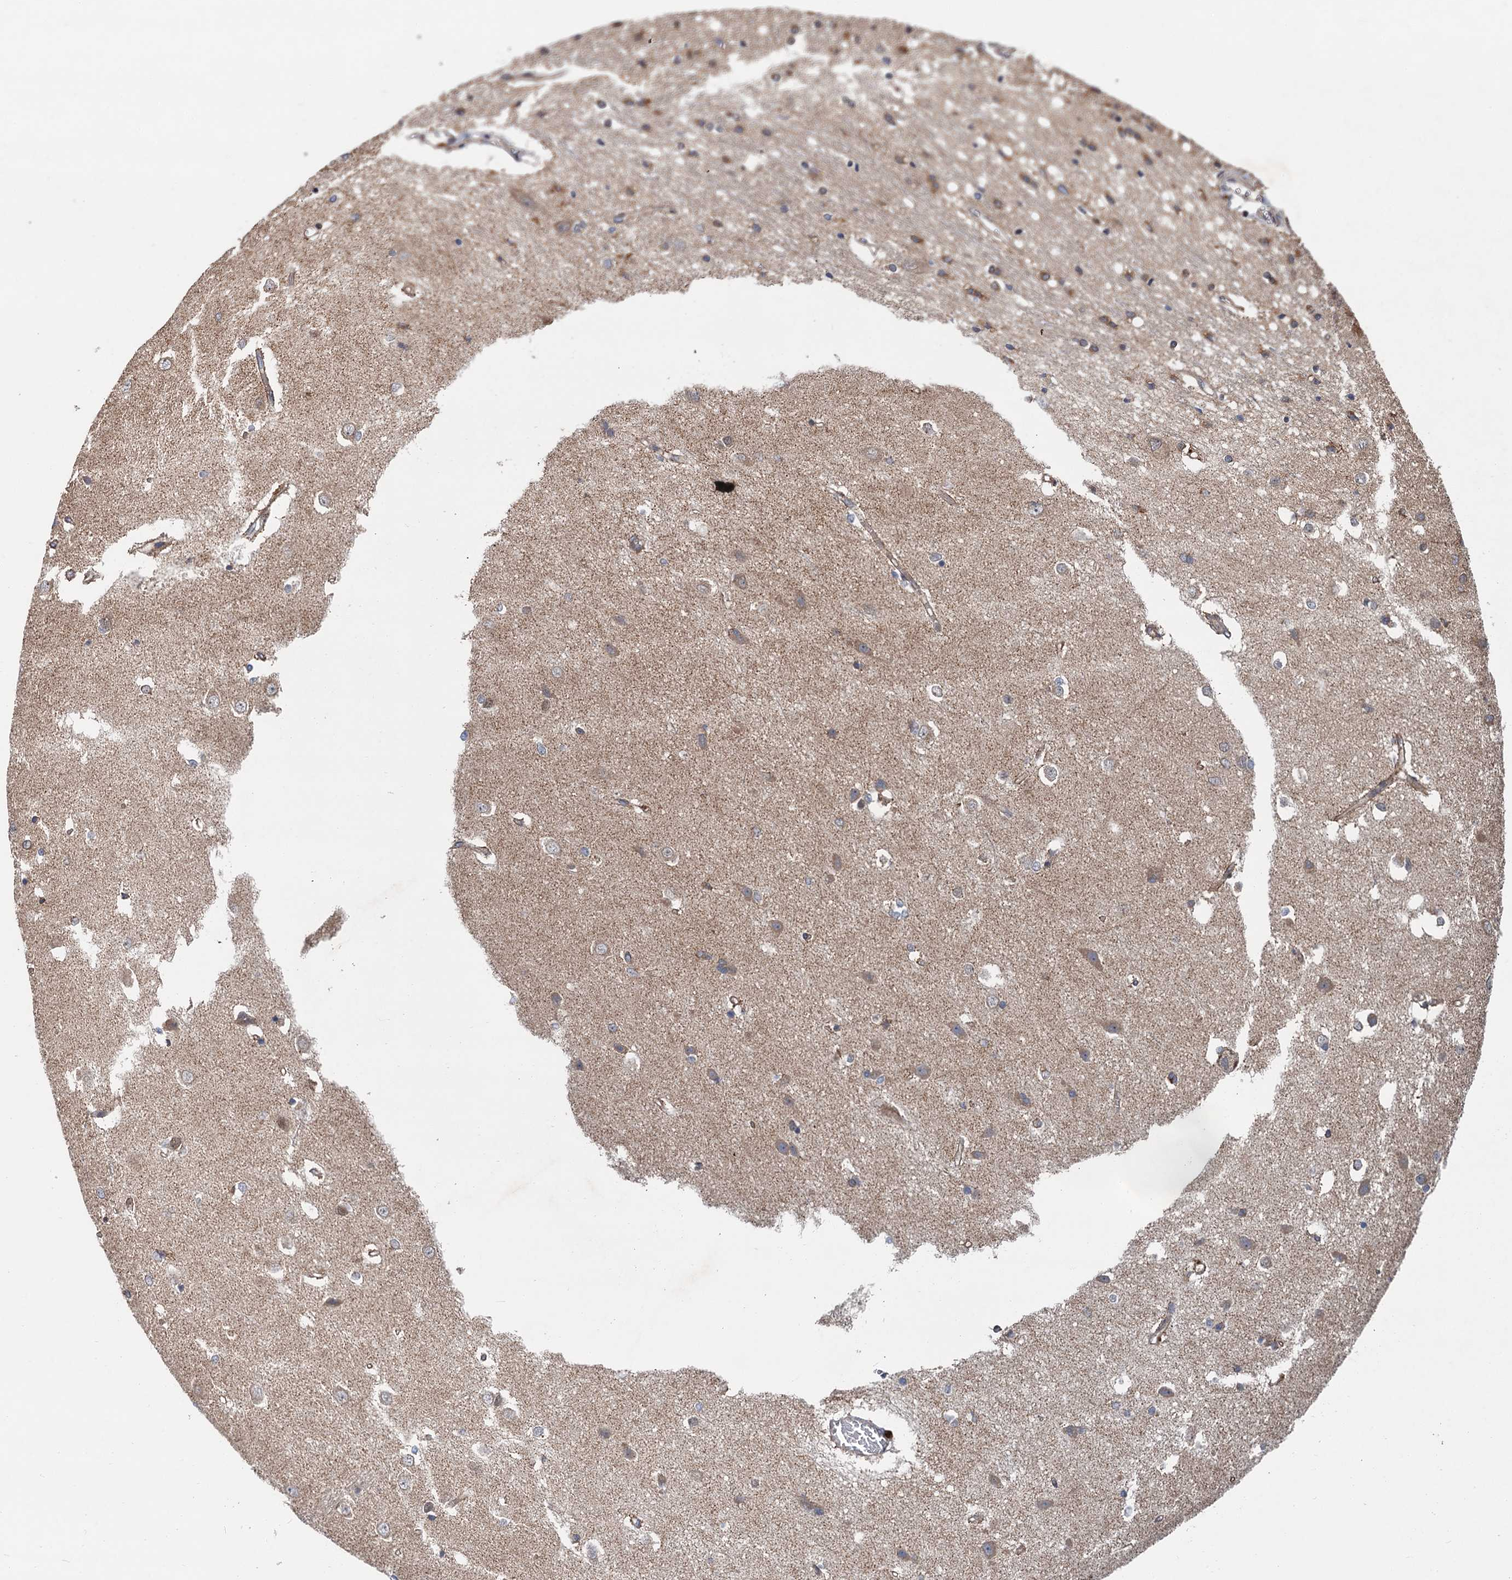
{"staining": {"intensity": "moderate", "quantity": "<25%", "location": "cytoplasmic/membranous"}, "tissue": "caudate", "cell_type": "Glial cells", "image_type": "normal", "snomed": [{"axis": "morphology", "description": "Normal tissue, NOS"}, {"axis": "topography", "description": "Lateral ventricle wall"}], "caption": "Moderate cytoplasmic/membranous positivity is seen in approximately <25% of glial cells in normal caudate.", "gene": "NLRP10", "patient": {"sex": "male", "age": 37}}